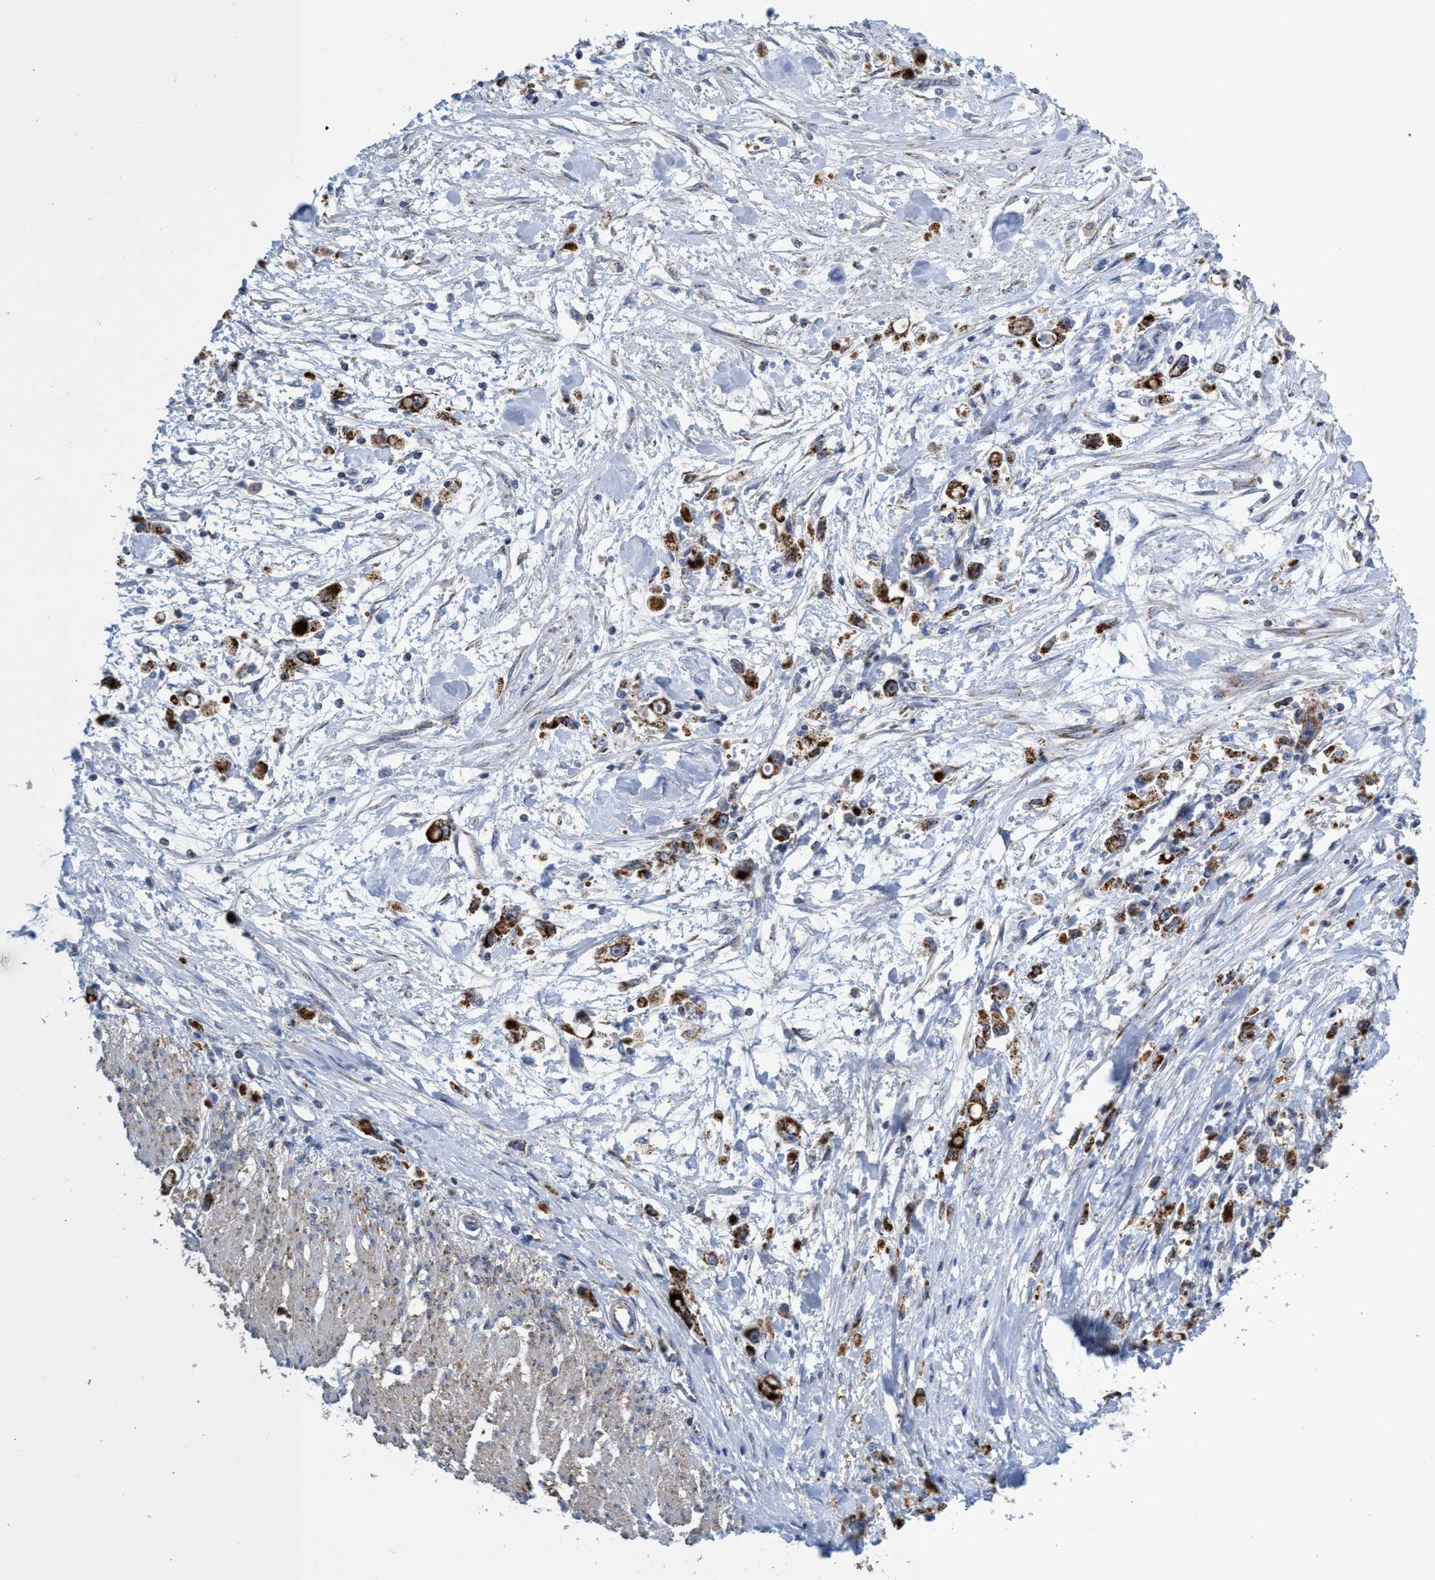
{"staining": {"intensity": "strong", "quantity": ">75%", "location": "cytoplasmic/membranous"}, "tissue": "stomach cancer", "cell_type": "Tumor cells", "image_type": "cancer", "snomed": [{"axis": "morphology", "description": "Adenocarcinoma, NOS"}, {"axis": "topography", "description": "Stomach"}], "caption": "The immunohistochemical stain shows strong cytoplasmic/membranous staining in tumor cells of stomach adenocarcinoma tissue.", "gene": "CRYZ", "patient": {"sex": "female", "age": 59}}